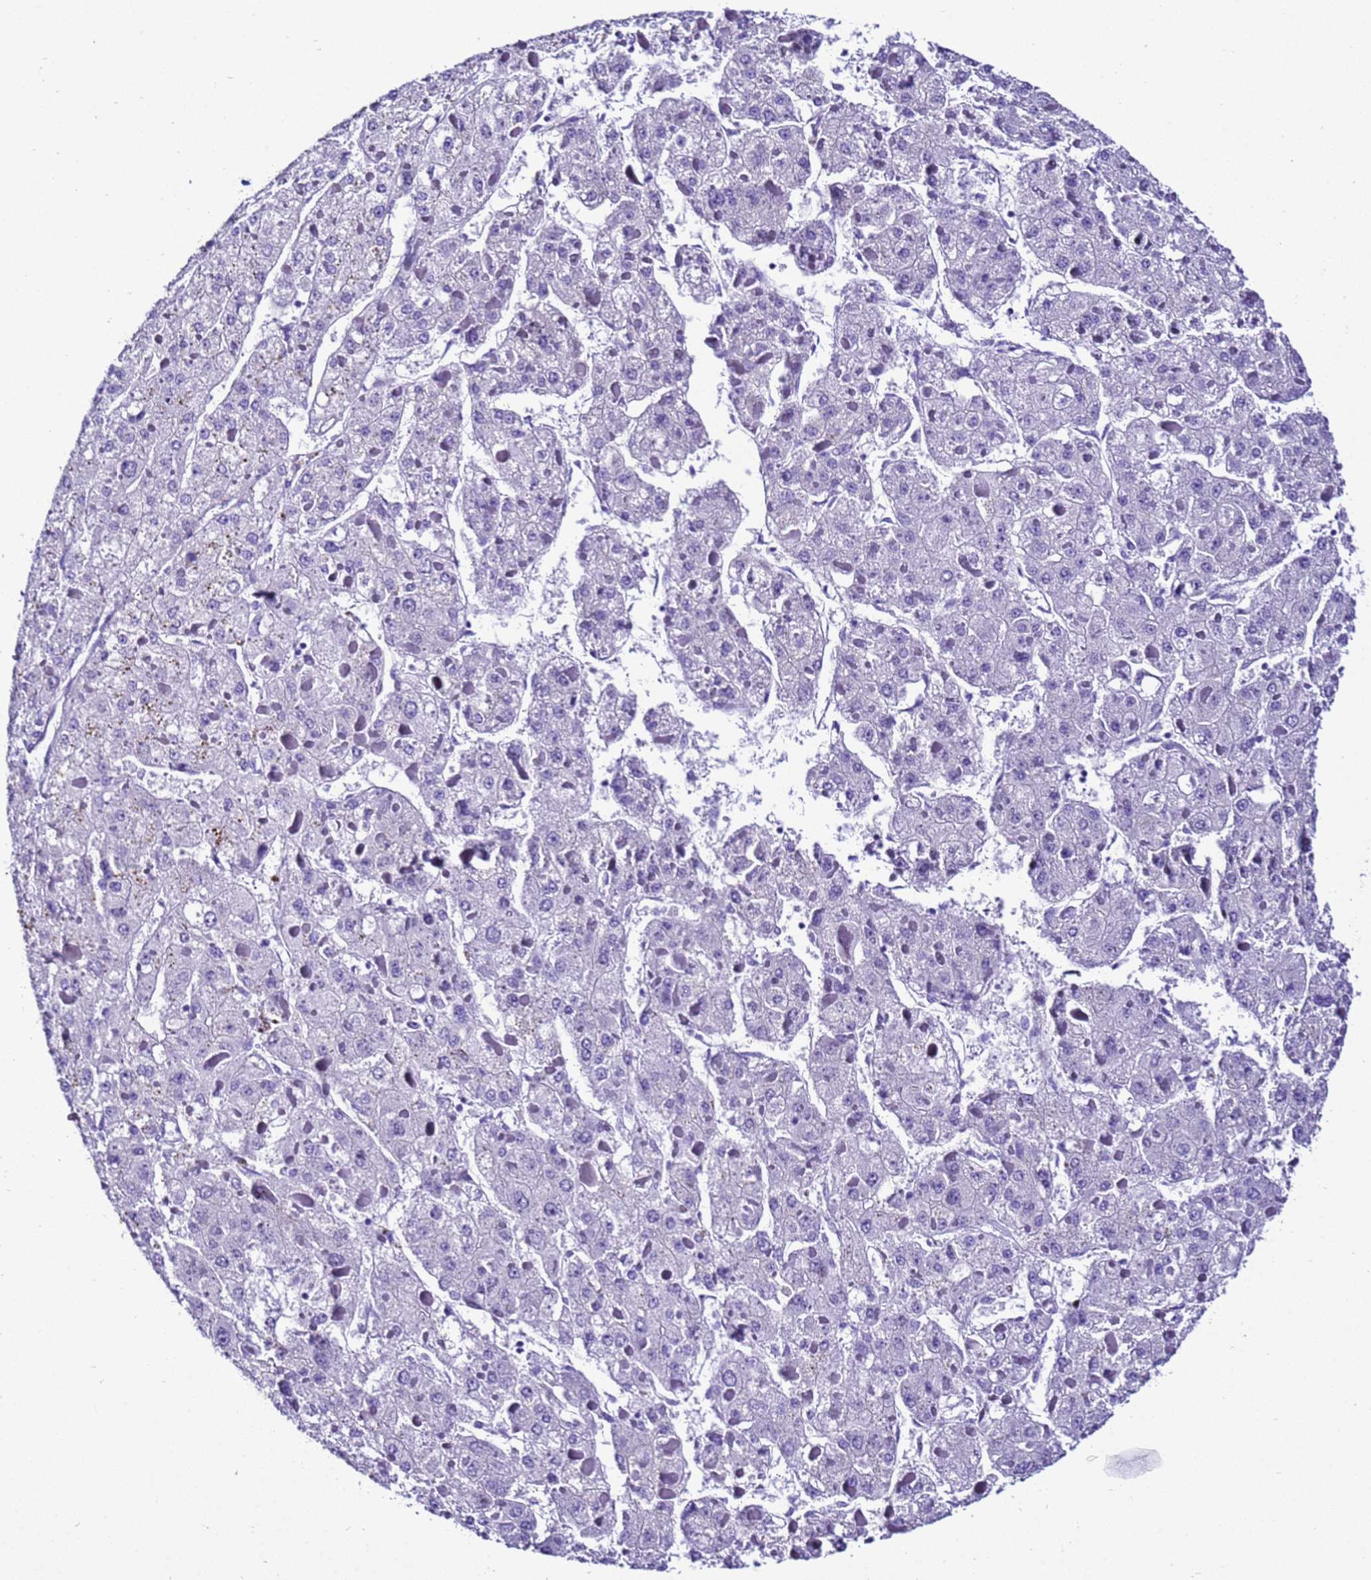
{"staining": {"intensity": "negative", "quantity": "none", "location": "none"}, "tissue": "liver cancer", "cell_type": "Tumor cells", "image_type": "cancer", "snomed": [{"axis": "morphology", "description": "Carcinoma, Hepatocellular, NOS"}, {"axis": "topography", "description": "Liver"}], "caption": "A high-resolution histopathology image shows IHC staining of liver hepatocellular carcinoma, which exhibits no significant staining in tumor cells.", "gene": "ZNF417", "patient": {"sex": "female", "age": 73}}